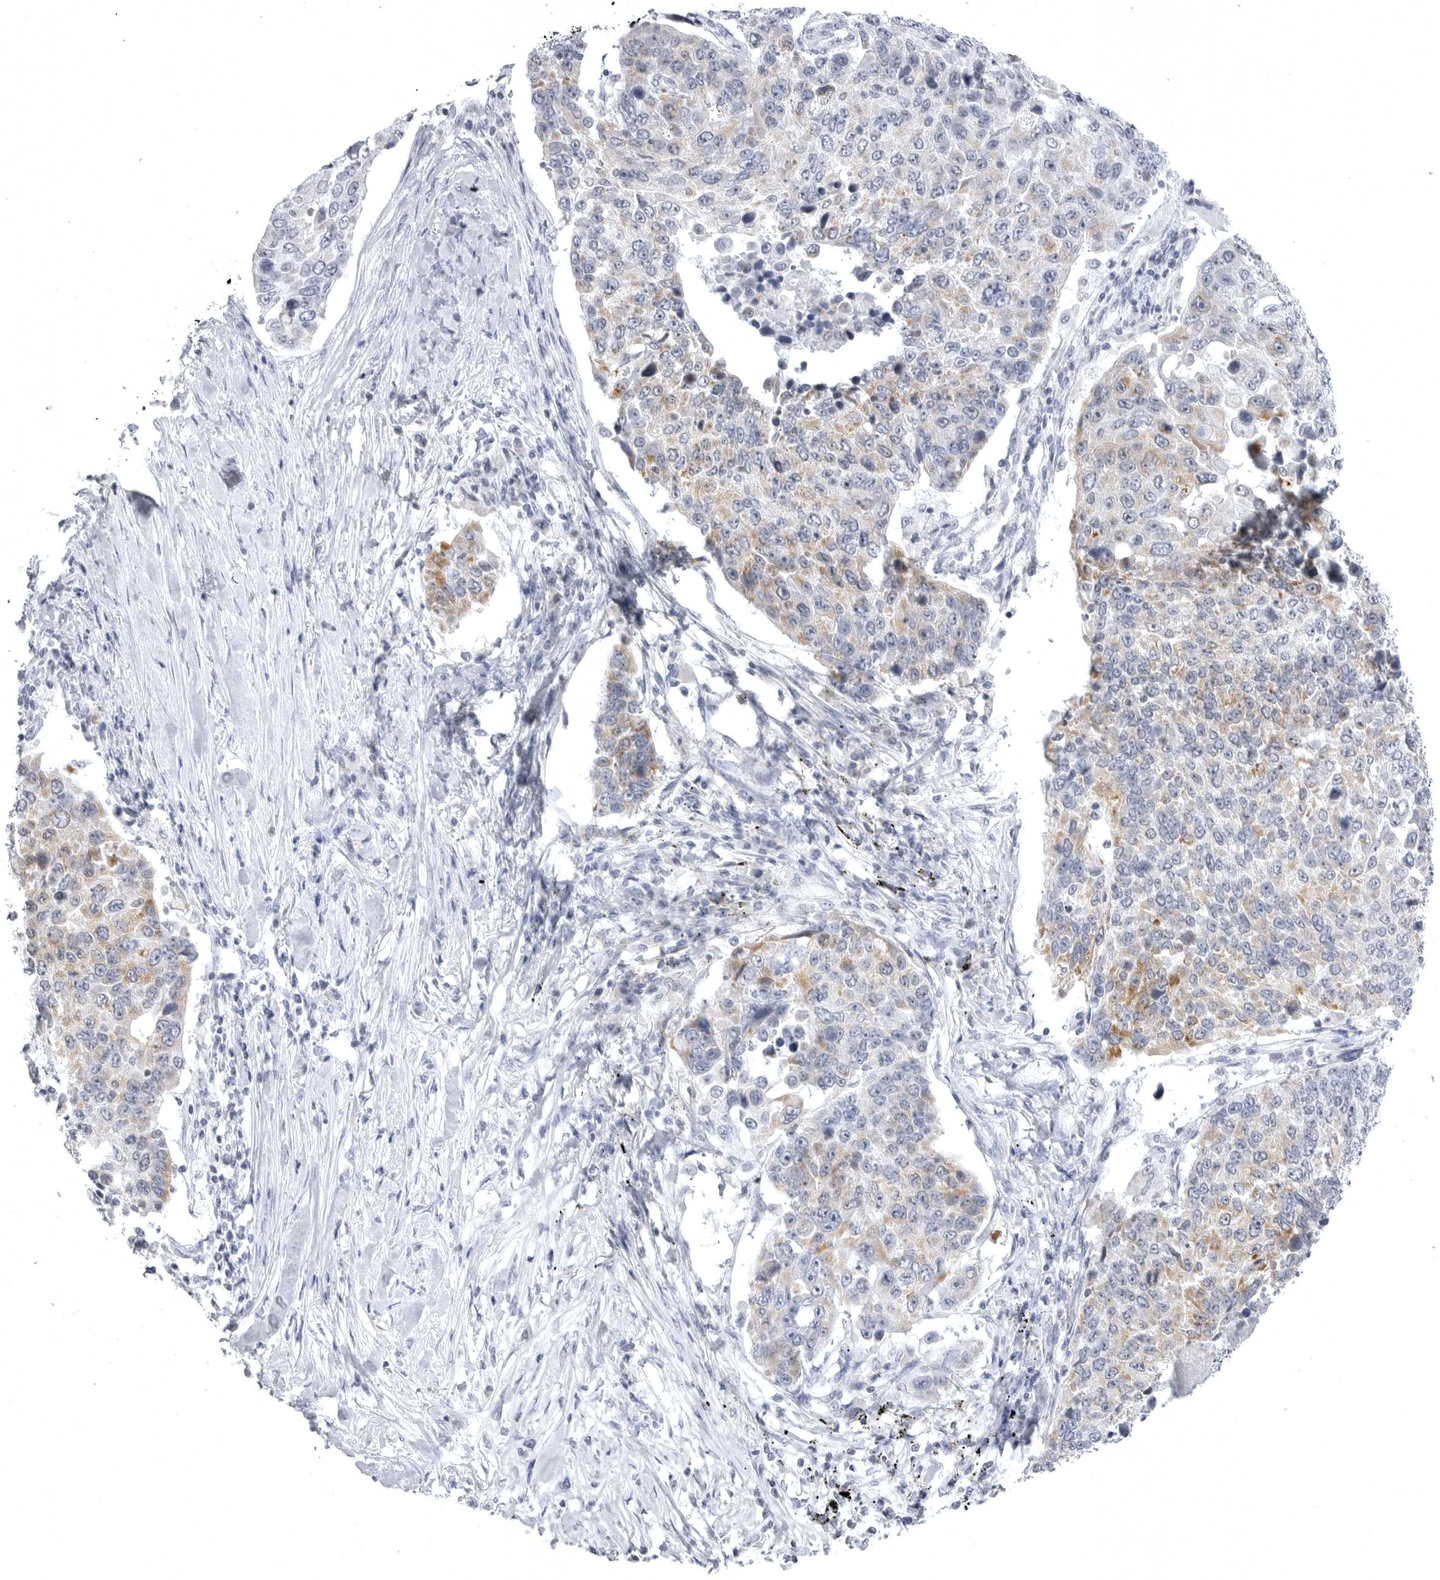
{"staining": {"intensity": "moderate", "quantity": "<25%", "location": "cytoplasmic/membranous"}, "tissue": "lung cancer", "cell_type": "Tumor cells", "image_type": "cancer", "snomed": [{"axis": "morphology", "description": "Squamous cell carcinoma, NOS"}, {"axis": "topography", "description": "Lung"}], "caption": "This is a micrograph of immunohistochemistry (IHC) staining of squamous cell carcinoma (lung), which shows moderate staining in the cytoplasmic/membranous of tumor cells.", "gene": "TUFM", "patient": {"sex": "male", "age": 66}}